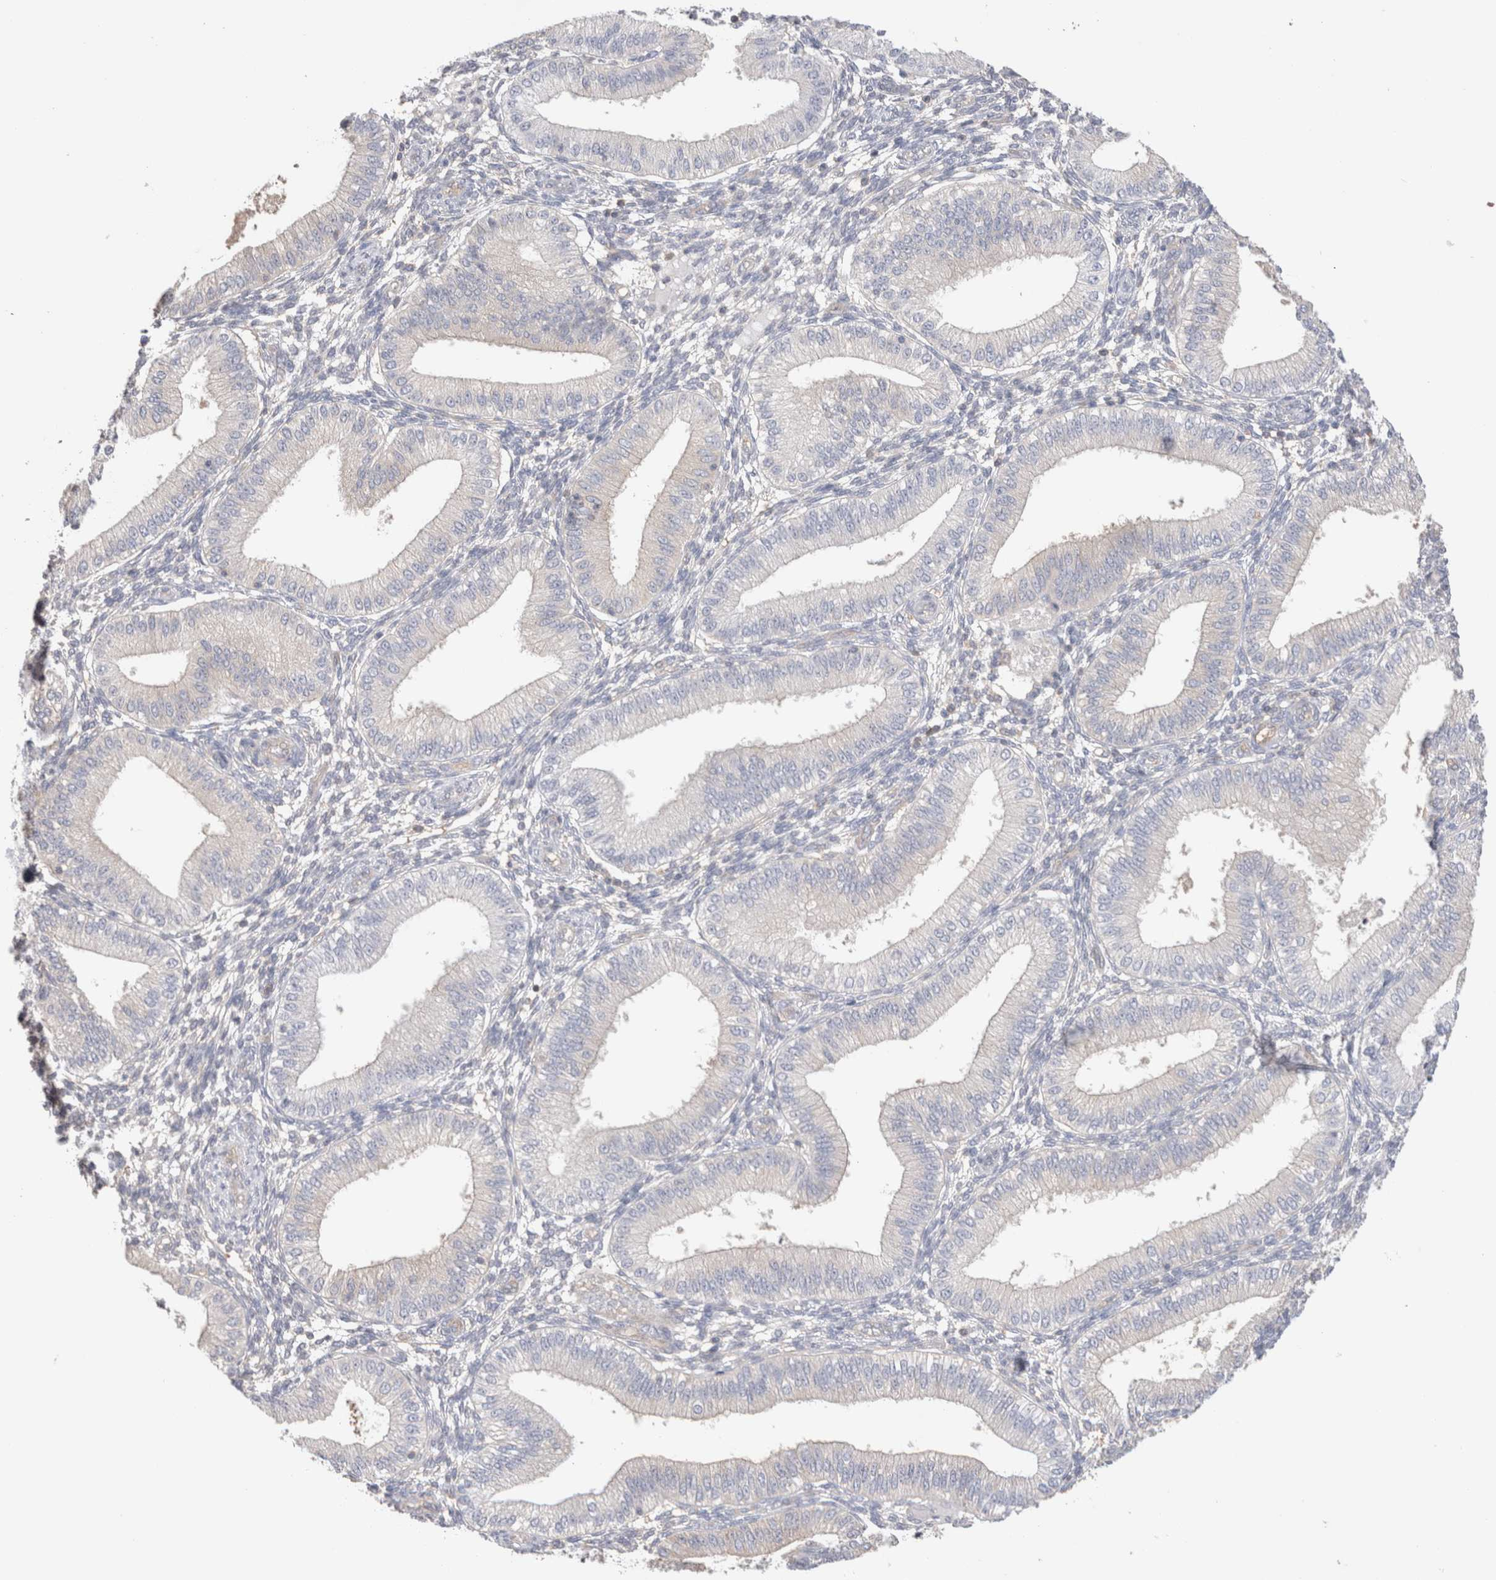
{"staining": {"intensity": "negative", "quantity": "none", "location": "none"}, "tissue": "endometrium", "cell_type": "Cells in endometrial stroma", "image_type": "normal", "snomed": [{"axis": "morphology", "description": "Normal tissue, NOS"}, {"axis": "topography", "description": "Endometrium"}], "caption": "This is an IHC micrograph of normal human endometrium. There is no staining in cells in endometrial stroma.", "gene": "CAPN2", "patient": {"sex": "female", "age": 39}}